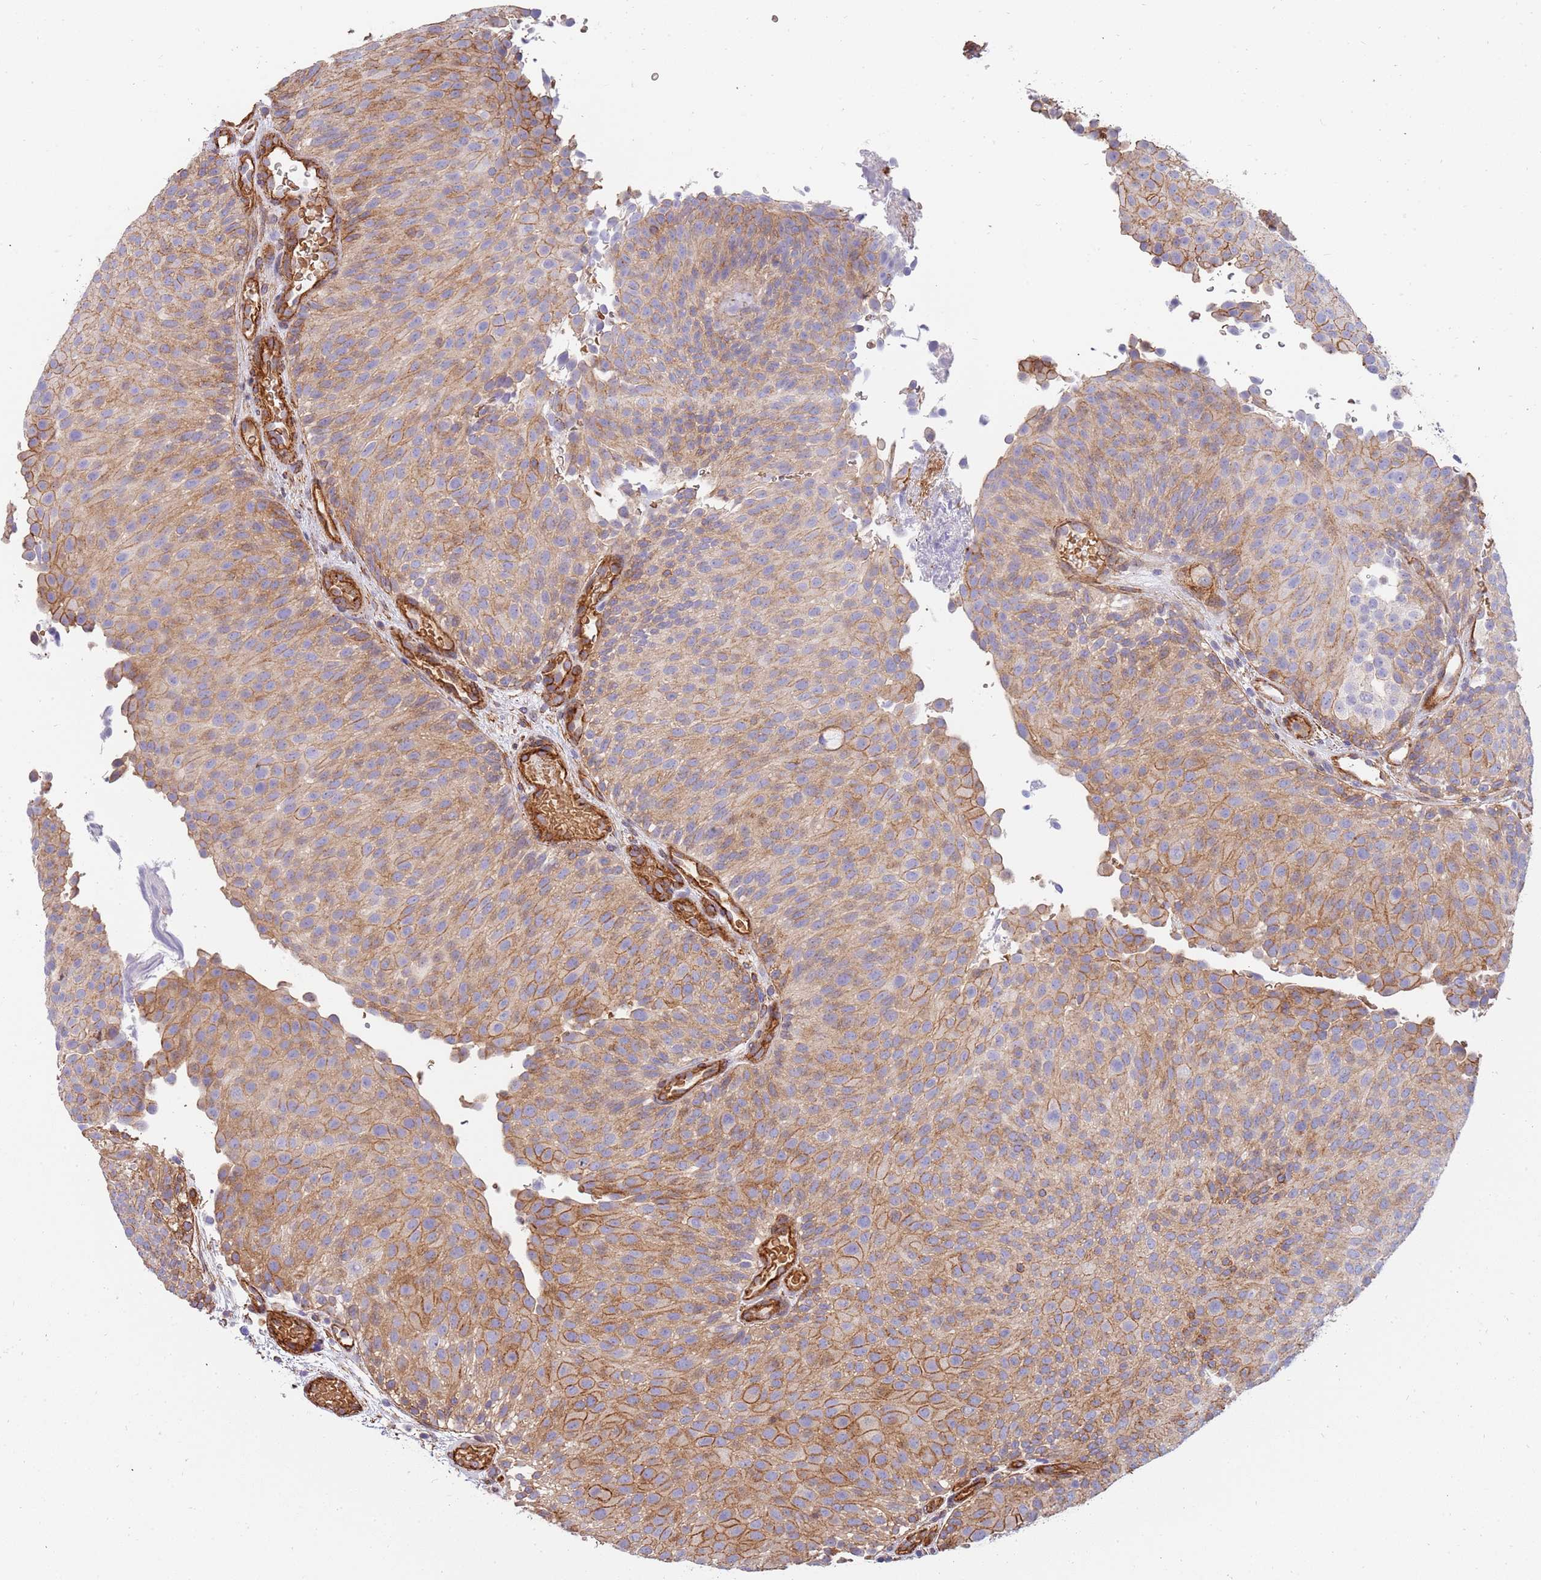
{"staining": {"intensity": "moderate", "quantity": "25%-75%", "location": "cytoplasmic/membranous"}, "tissue": "urothelial cancer", "cell_type": "Tumor cells", "image_type": "cancer", "snomed": [{"axis": "morphology", "description": "Urothelial carcinoma, Low grade"}, {"axis": "topography", "description": "Urinary bladder"}], "caption": "DAB immunohistochemical staining of urothelial cancer demonstrates moderate cytoplasmic/membranous protein positivity in about 25%-75% of tumor cells. The protein of interest is shown in brown color, while the nuclei are stained blue.", "gene": "GFRAL", "patient": {"sex": "male", "age": 78}}